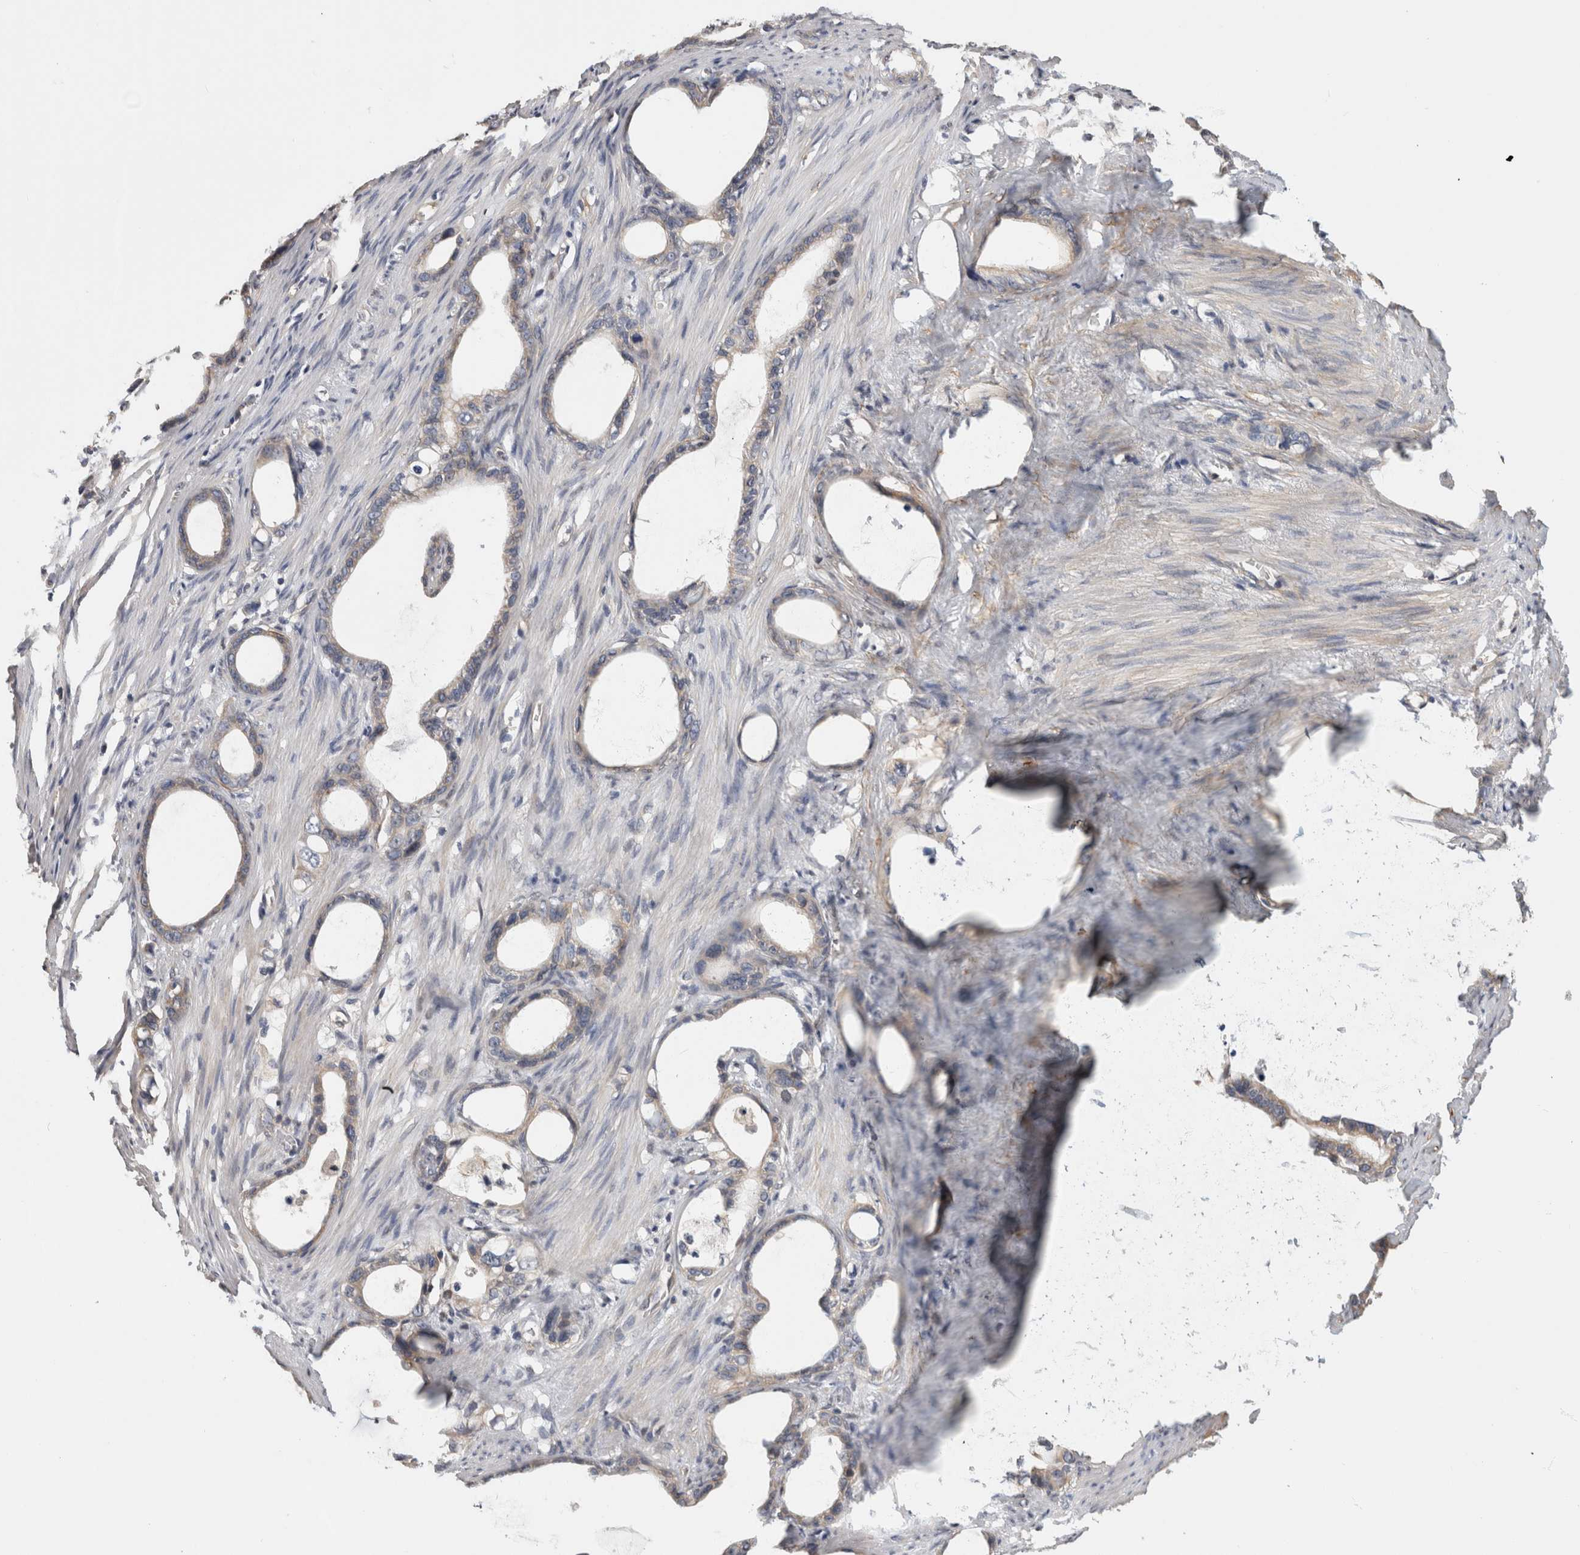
{"staining": {"intensity": "negative", "quantity": "none", "location": "none"}, "tissue": "stomach cancer", "cell_type": "Tumor cells", "image_type": "cancer", "snomed": [{"axis": "morphology", "description": "Adenocarcinoma, NOS"}, {"axis": "topography", "description": "Stomach"}], "caption": "The image shows no staining of tumor cells in stomach cancer (adenocarcinoma).", "gene": "PGM1", "patient": {"sex": "female", "age": 75}}